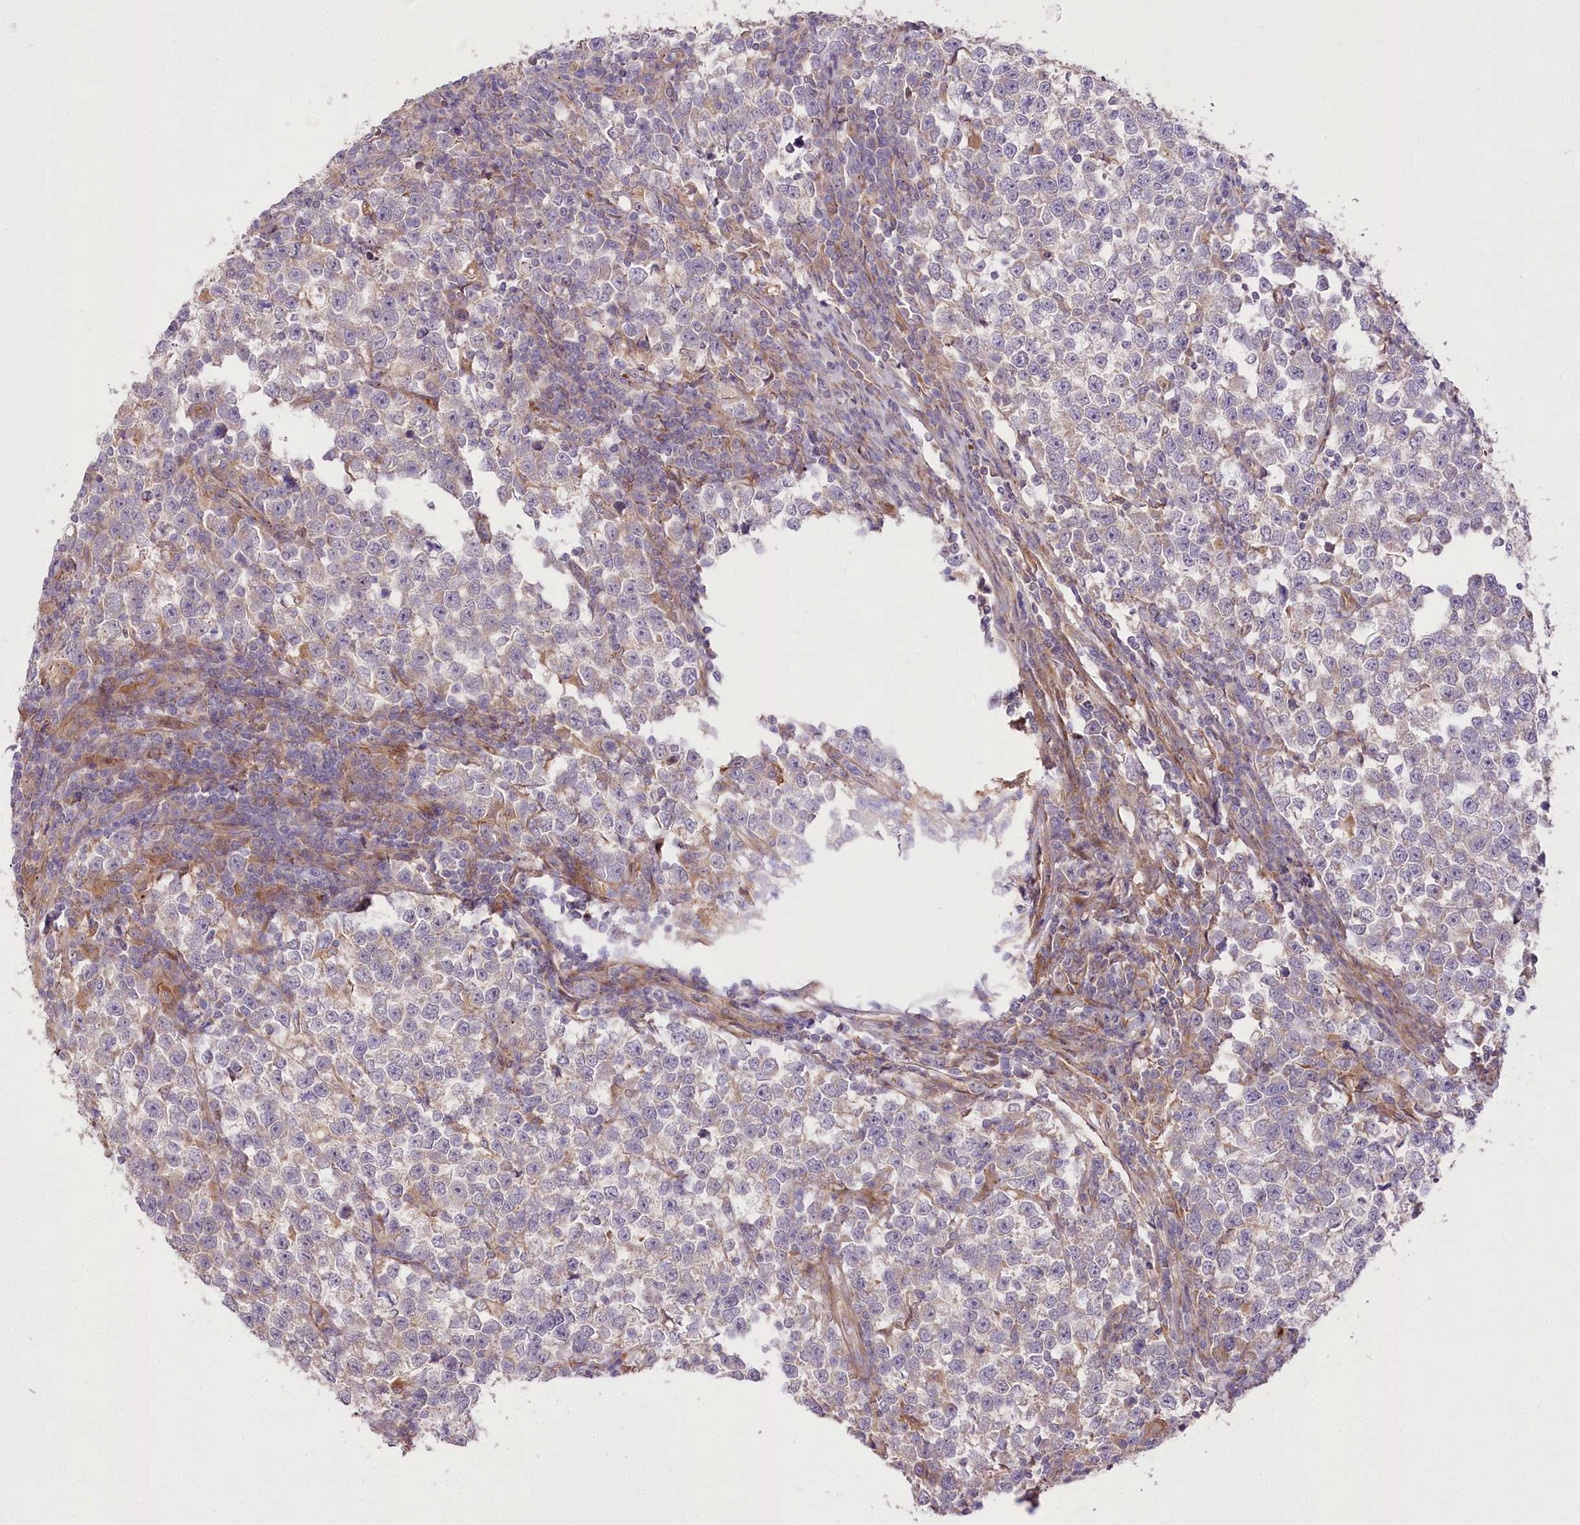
{"staining": {"intensity": "negative", "quantity": "none", "location": "none"}, "tissue": "testis cancer", "cell_type": "Tumor cells", "image_type": "cancer", "snomed": [{"axis": "morphology", "description": "Normal tissue, NOS"}, {"axis": "morphology", "description": "Seminoma, NOS"}, {"axis": "topography", "description": "Testis"}], "caption": "Micrograph shows no protein expression in tumor cells of seminoma (testis) tissue. Brightfield microscopy of IHC stained with DAB (3,3'-diaminobenzidine) (brown) and hematoxylin (blue), captured at high magnification.", "gene": "TRUB1", "patient": {"sex": "male", "age": 43}}